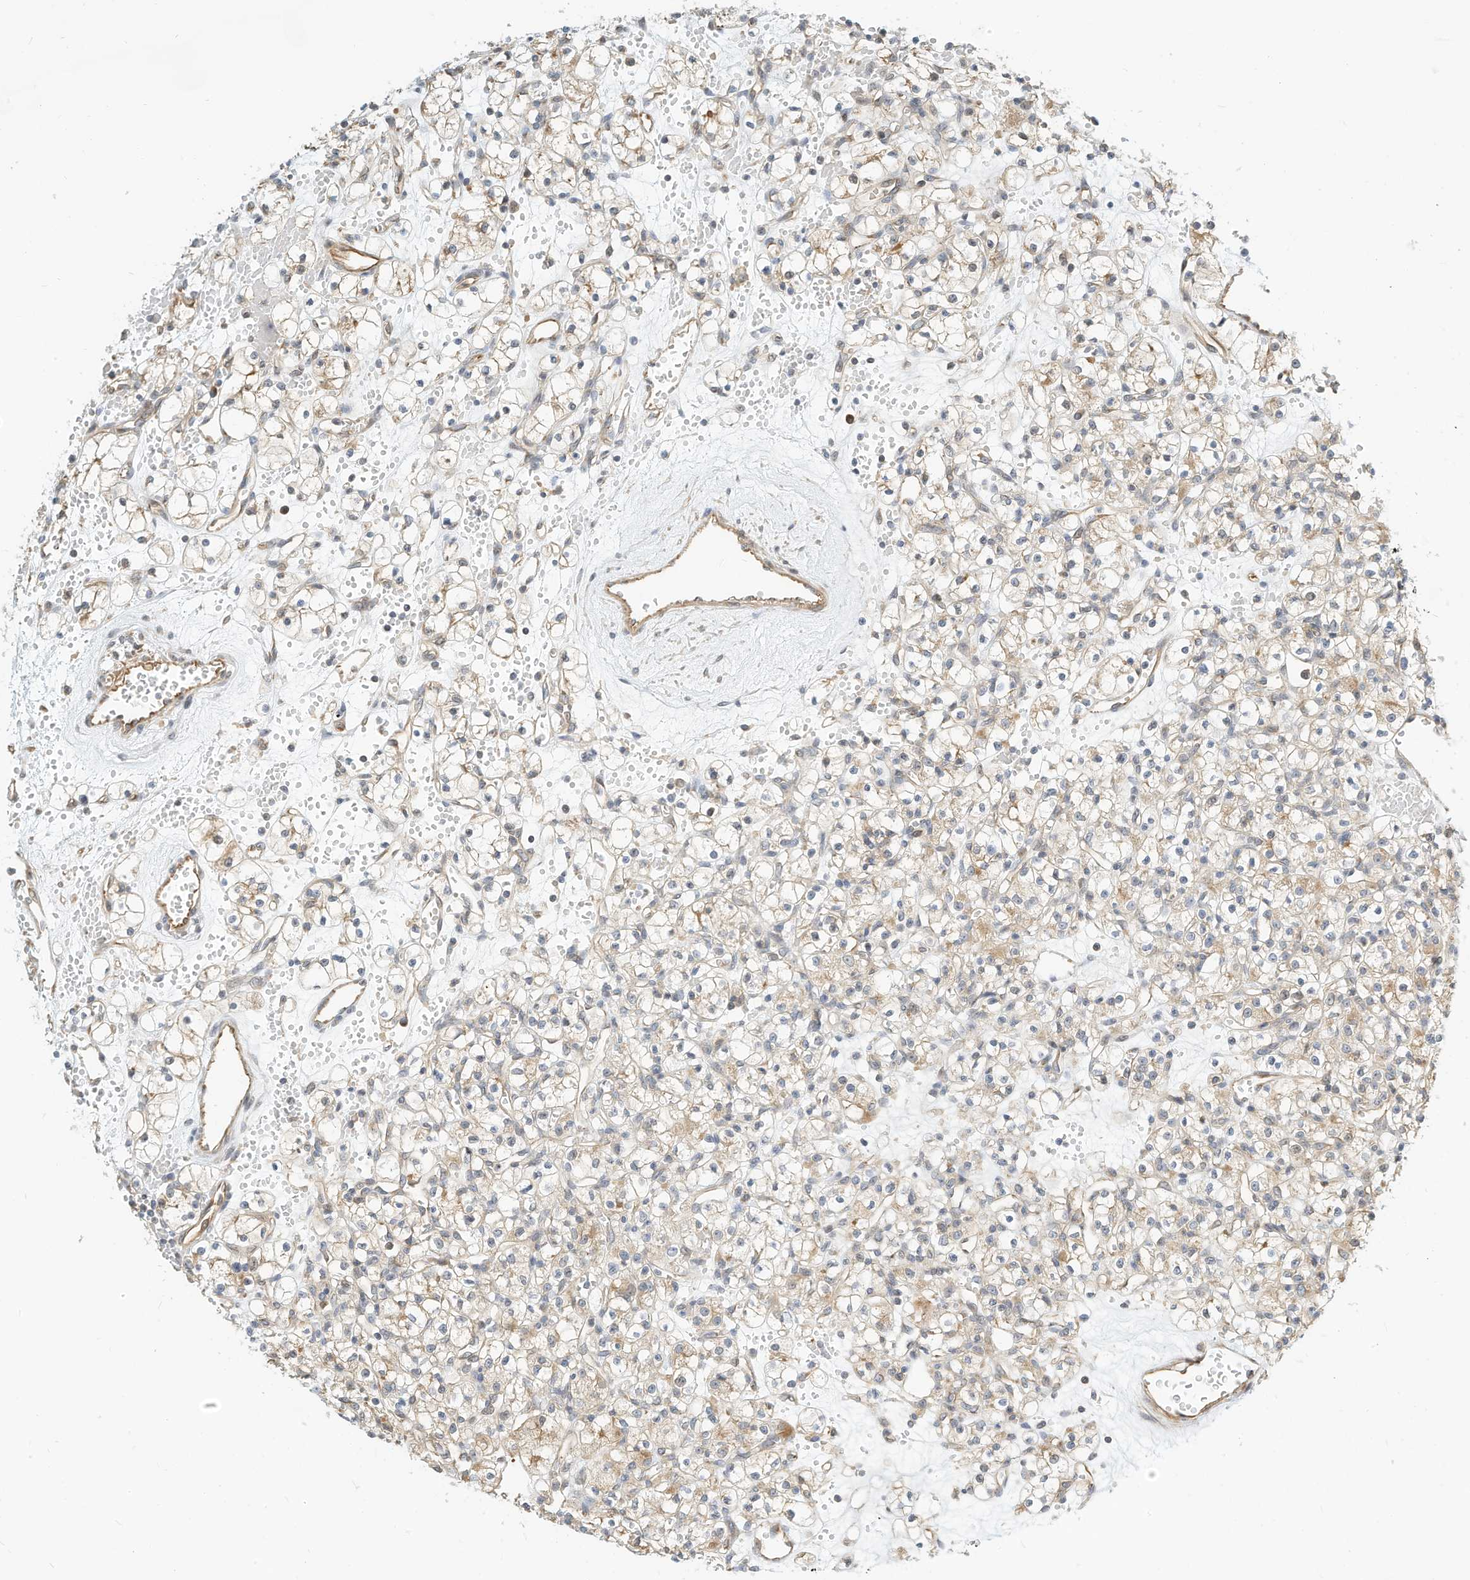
{"staining": {"intensity": "weak", "quantity": "25%-75%", "location": "cytoplasmic/membranous"}, "tissue": "renal cancer", "cell_type": "Tumor cells", "image_type": "cancer", "snomed": [{"axis": "morphology", "description": "Adenocarcinoma, NOS"}, {"axis": "topography", "description": "Kidney"}], "caption": "Protein staining by immunohistochemistry reveals weak cytoplasmic/membranous expression in approximately 25%-75% of tumor cells in renal adenocarcinoma. (IHC, brightfield microscopy, high magnification).", "gene": "OFD1", "patient": {"sex": "female", "age": 59}}